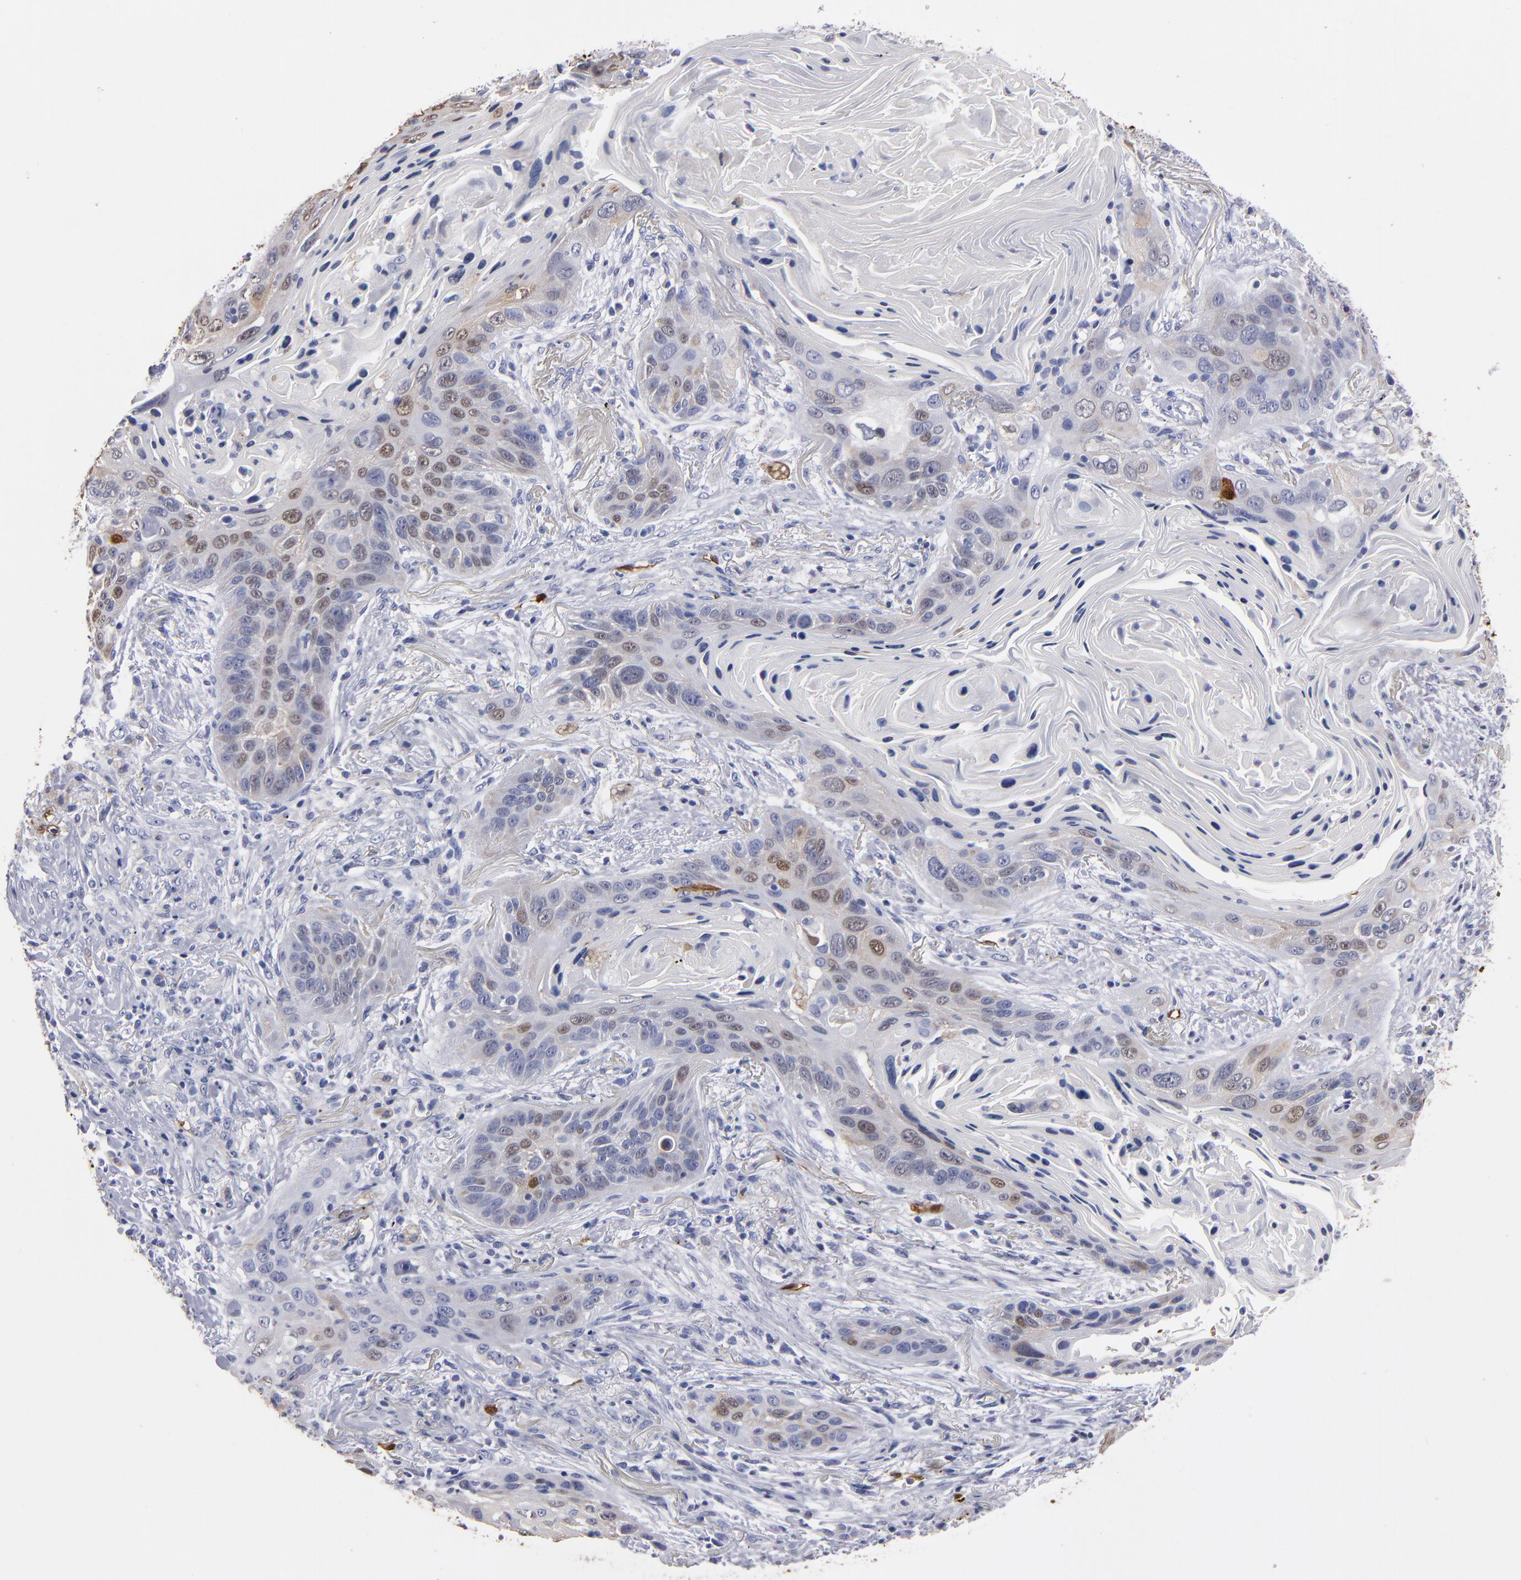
{"staining": {"intensity": "moderate", "quantity": "<25%", "location": "cytoplasmic/membranous,nuclear"}, "tissue": "lung cancer", "cell_type": "Tumor cells", "image_type": "cancer", "snomed": [{"axis": "morphology", "description": "Squamous cell carcinoma, NOS"}, {"axis": "topography", "description": "Lung"}], "caption": "A histopathology image of lung cancer (squamous cell carcinoma) stained for a protein reveals moderate cytoplasmic/membranous and nuclear brown staining in tumor cells. The protein of interest is stained brown, and the nuclei are stained in blue (DAB IHC with brightfield microscopy, high magnification).", "gene": "FABP4", "patient": {"sex": "female", "age": 67}}